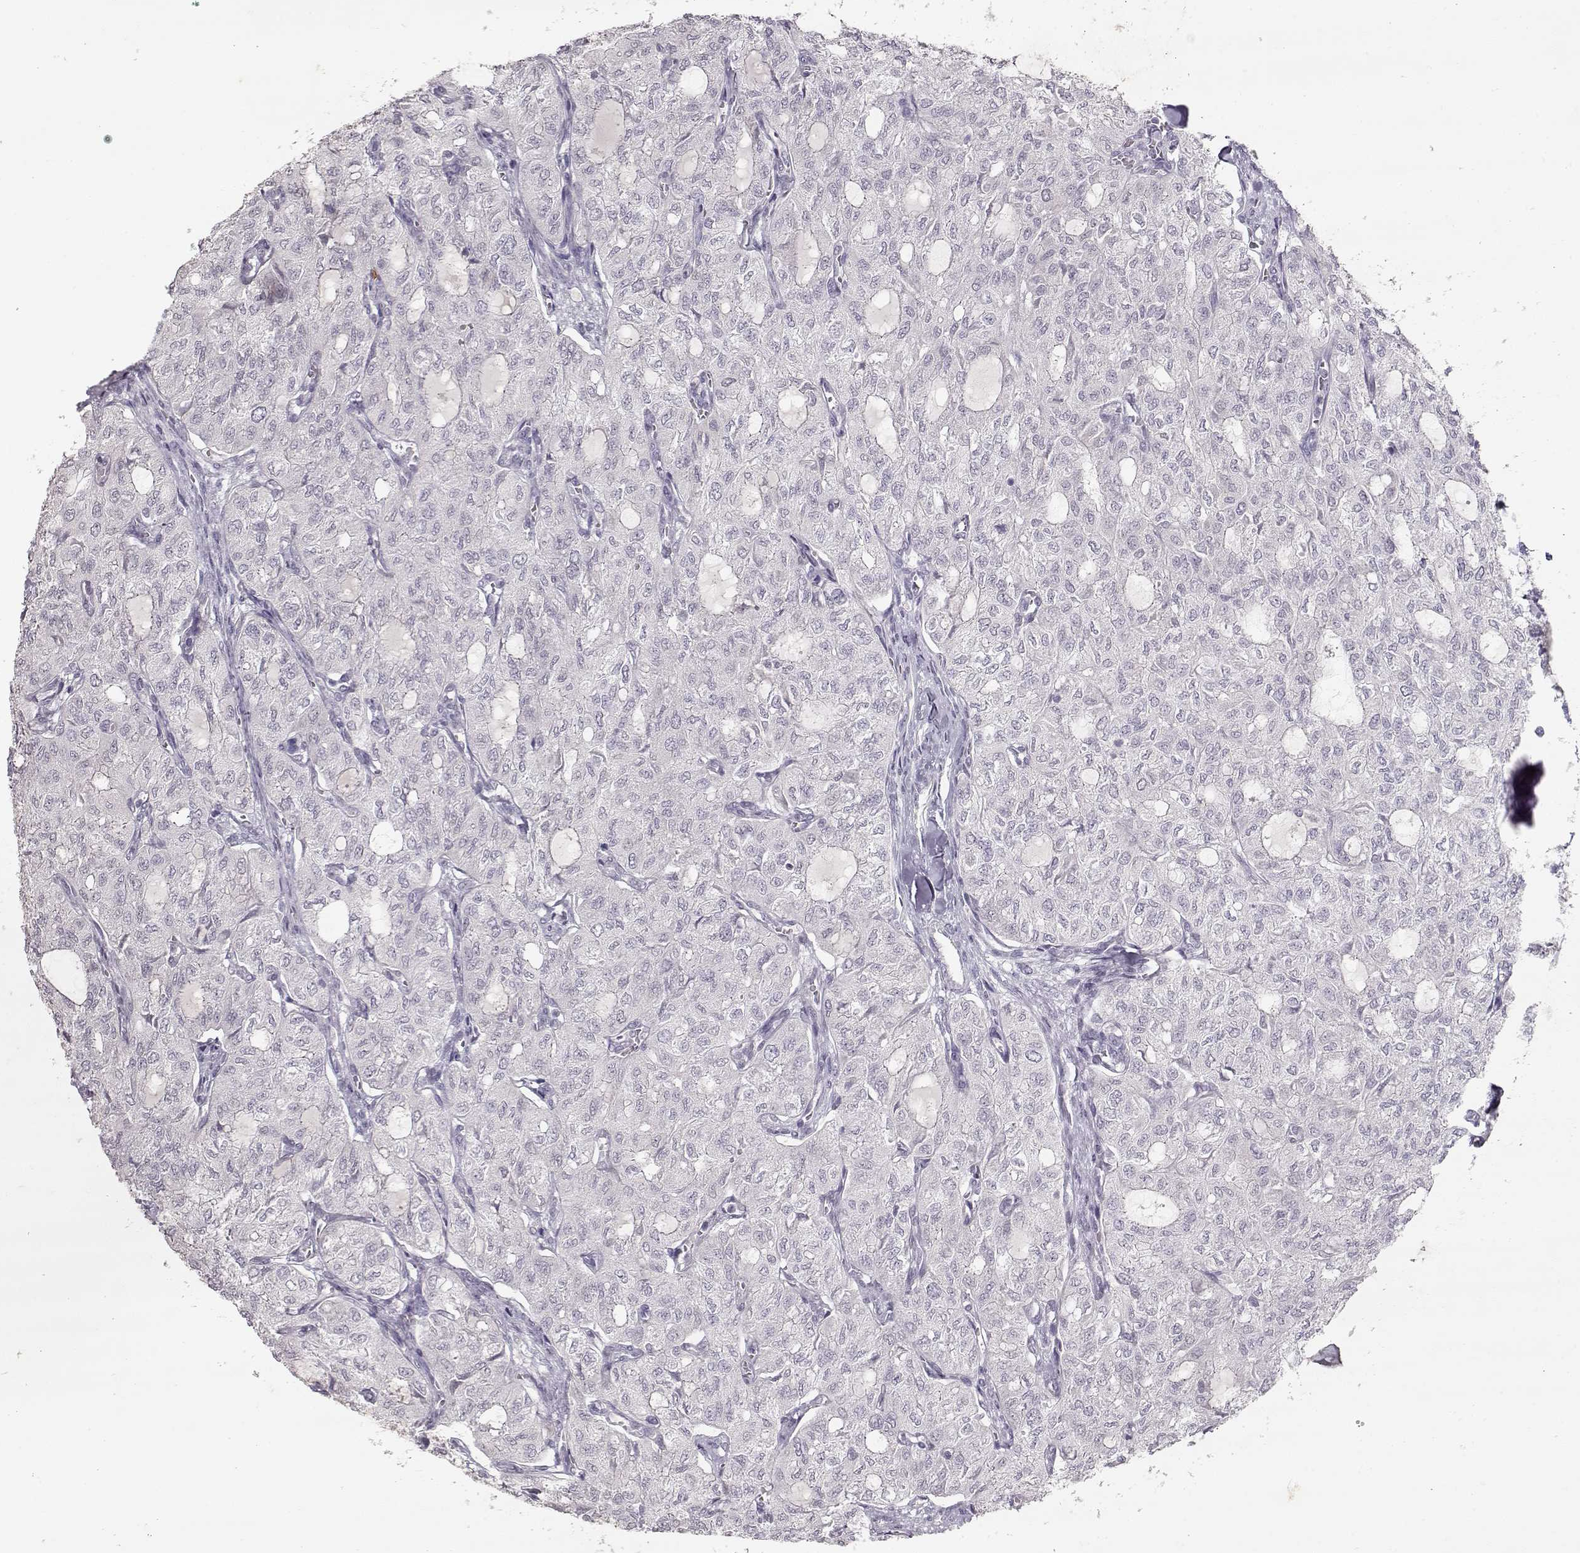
{"staining": {"intensity": "negative", "quantity": "none", "location": "none"}, "tissue": "thyroid cancer", "cell_type": "Tumor cells", "image_type": "cancer", "snomed": [{"axis": "morphology", "description": "Follicular adenoma carcinoma, NOS"}, {"axis": "topography", "description": "Thyroid gland"}], "caption": "The immunohistochemistry micrograph has no significant positivity in tumor cells of thyroid cancer (follicular adenoma carcinoma) tissue.", "gene": "S100B", "patient": {"sex": "male", "age": 75}}